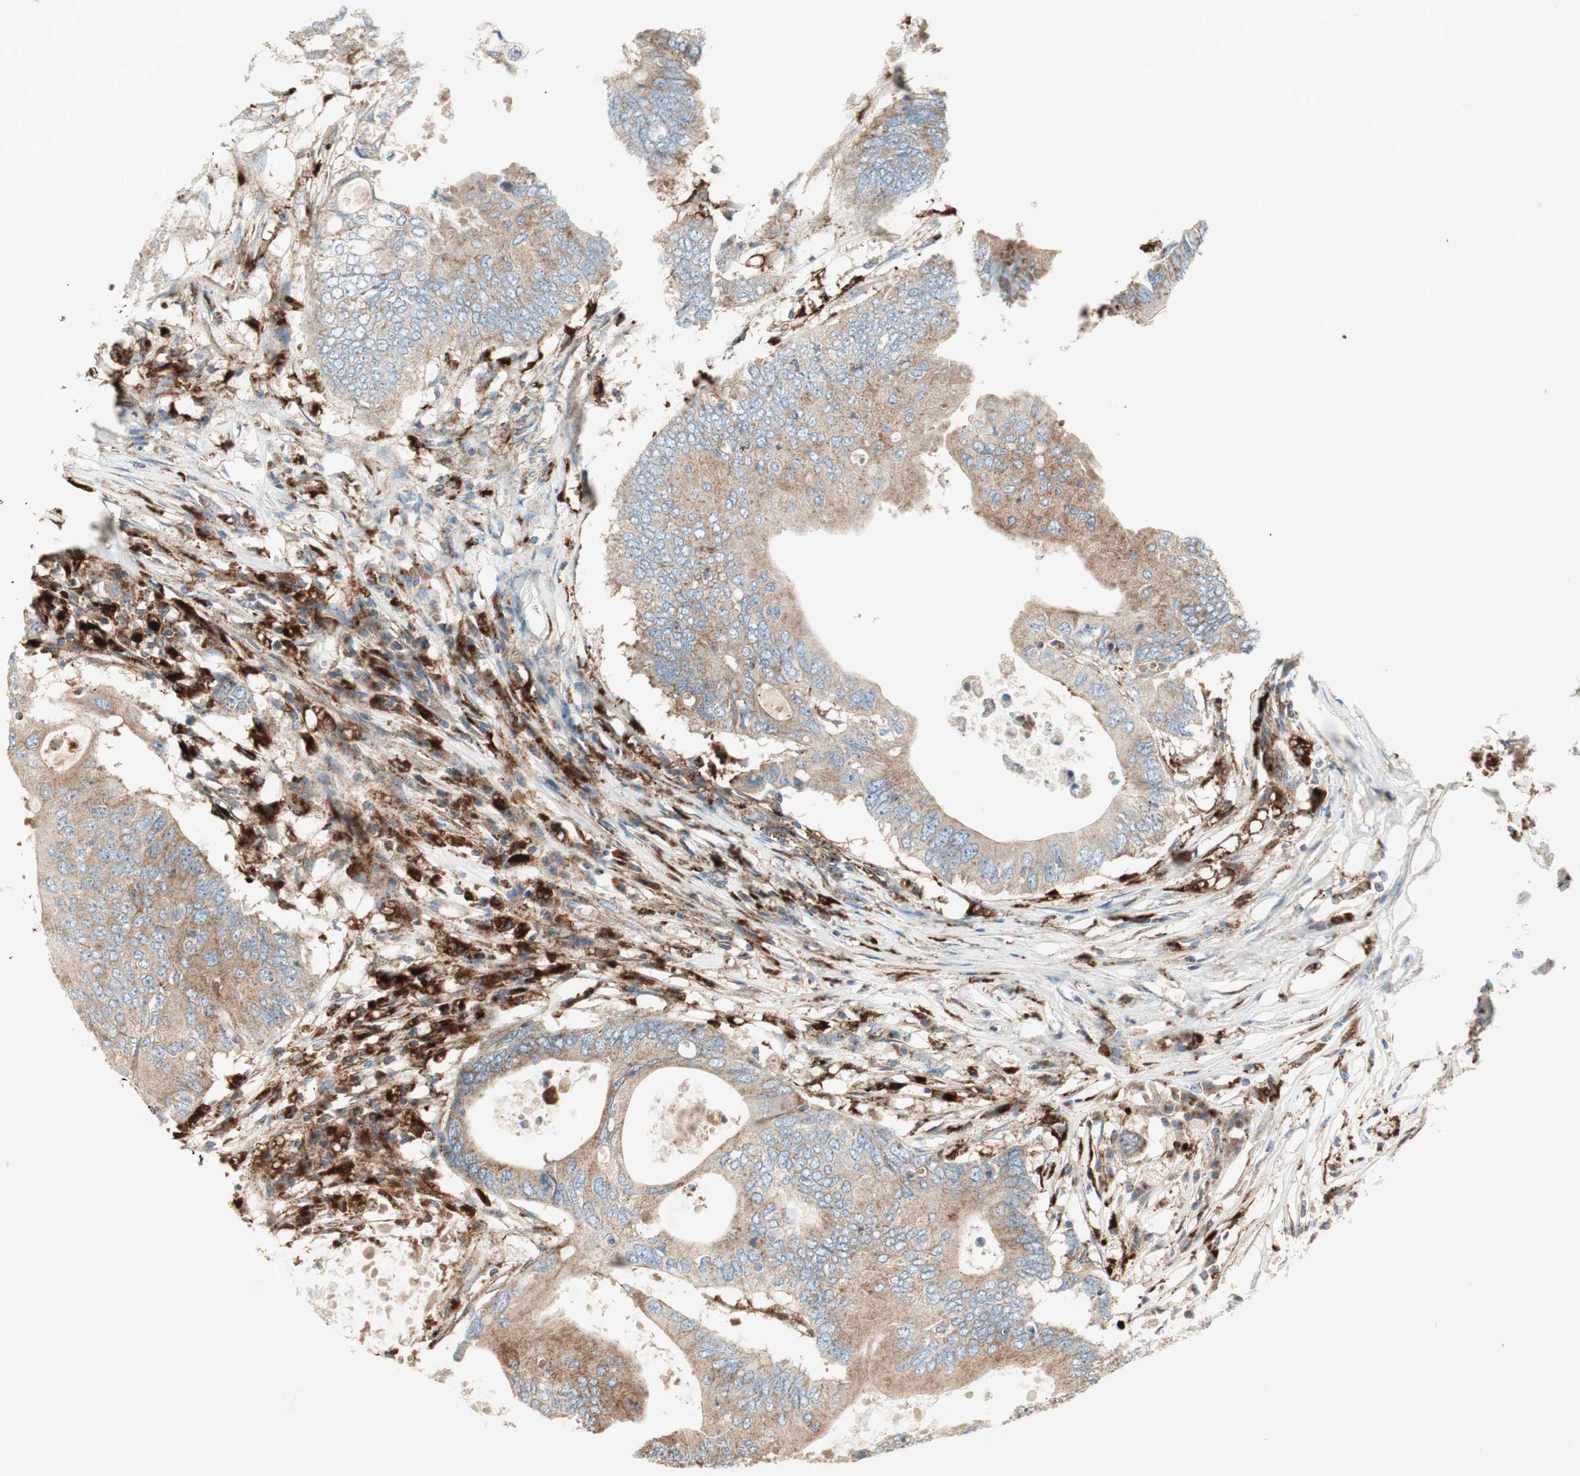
{"staining": {"intensity": "weak", "quantity": ">75%", "location": "cytoplasmic/membranous"}, "tissue": "colorectal cancer", "cell_type": "Tumor cells", "image_type": "cancer", "snomed": [{"axis": "morphology", "description": "Adenocarcinoma, NOS"}, {"axis": "topography", "description": "Colon"}], "caption": "Colorectal adenocarcinoma was stained to show a protein in brown. There is low levels of weak cytoplasmic/membranous expression in approximately >75% of tumor cells. The protein is shown in brown color, while the nuclei are stained blue.", "gene": "ATP6V1G1", "patient": {"sex": "male", "age": 71}}